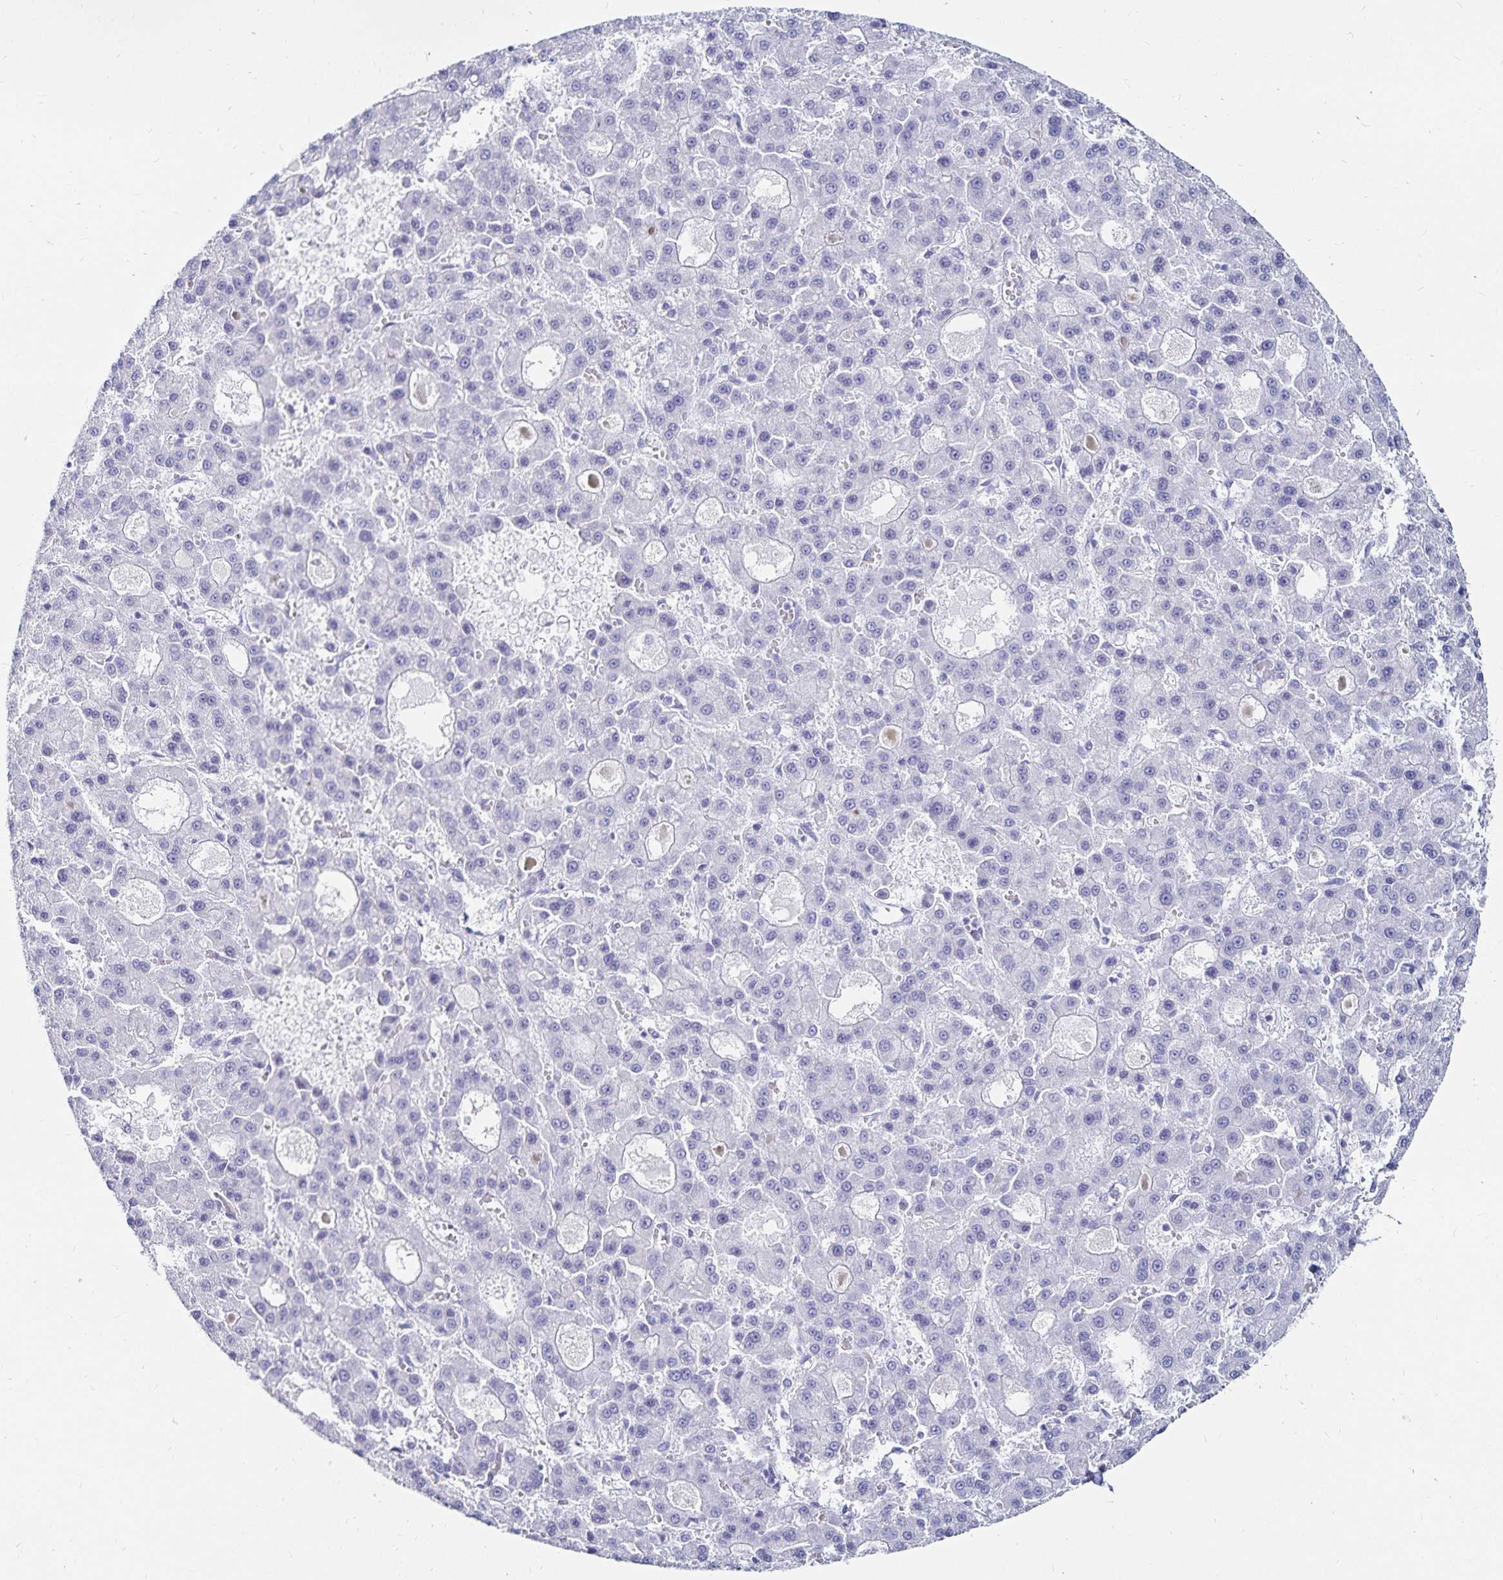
{"staining": {"intensity": "negative", "quantity": "none", "location": "none"}, "tissue": "liver cancer", "cell_type": "Tumor cells", "image_type": "cancer", "snomed": [{"axis": "morphology", "description": "Carcinoma, Hepatocellular, NOS"}, {"axis": "topography", "description": "Liver"}], "caption": "Liver cancer (hepatocellular carcinoma) stained for a protein using immunohistochemistry reveals no staining tumor cells.", "gene": "TNIP1", "patient": {"sex": "male", "age": 70}}